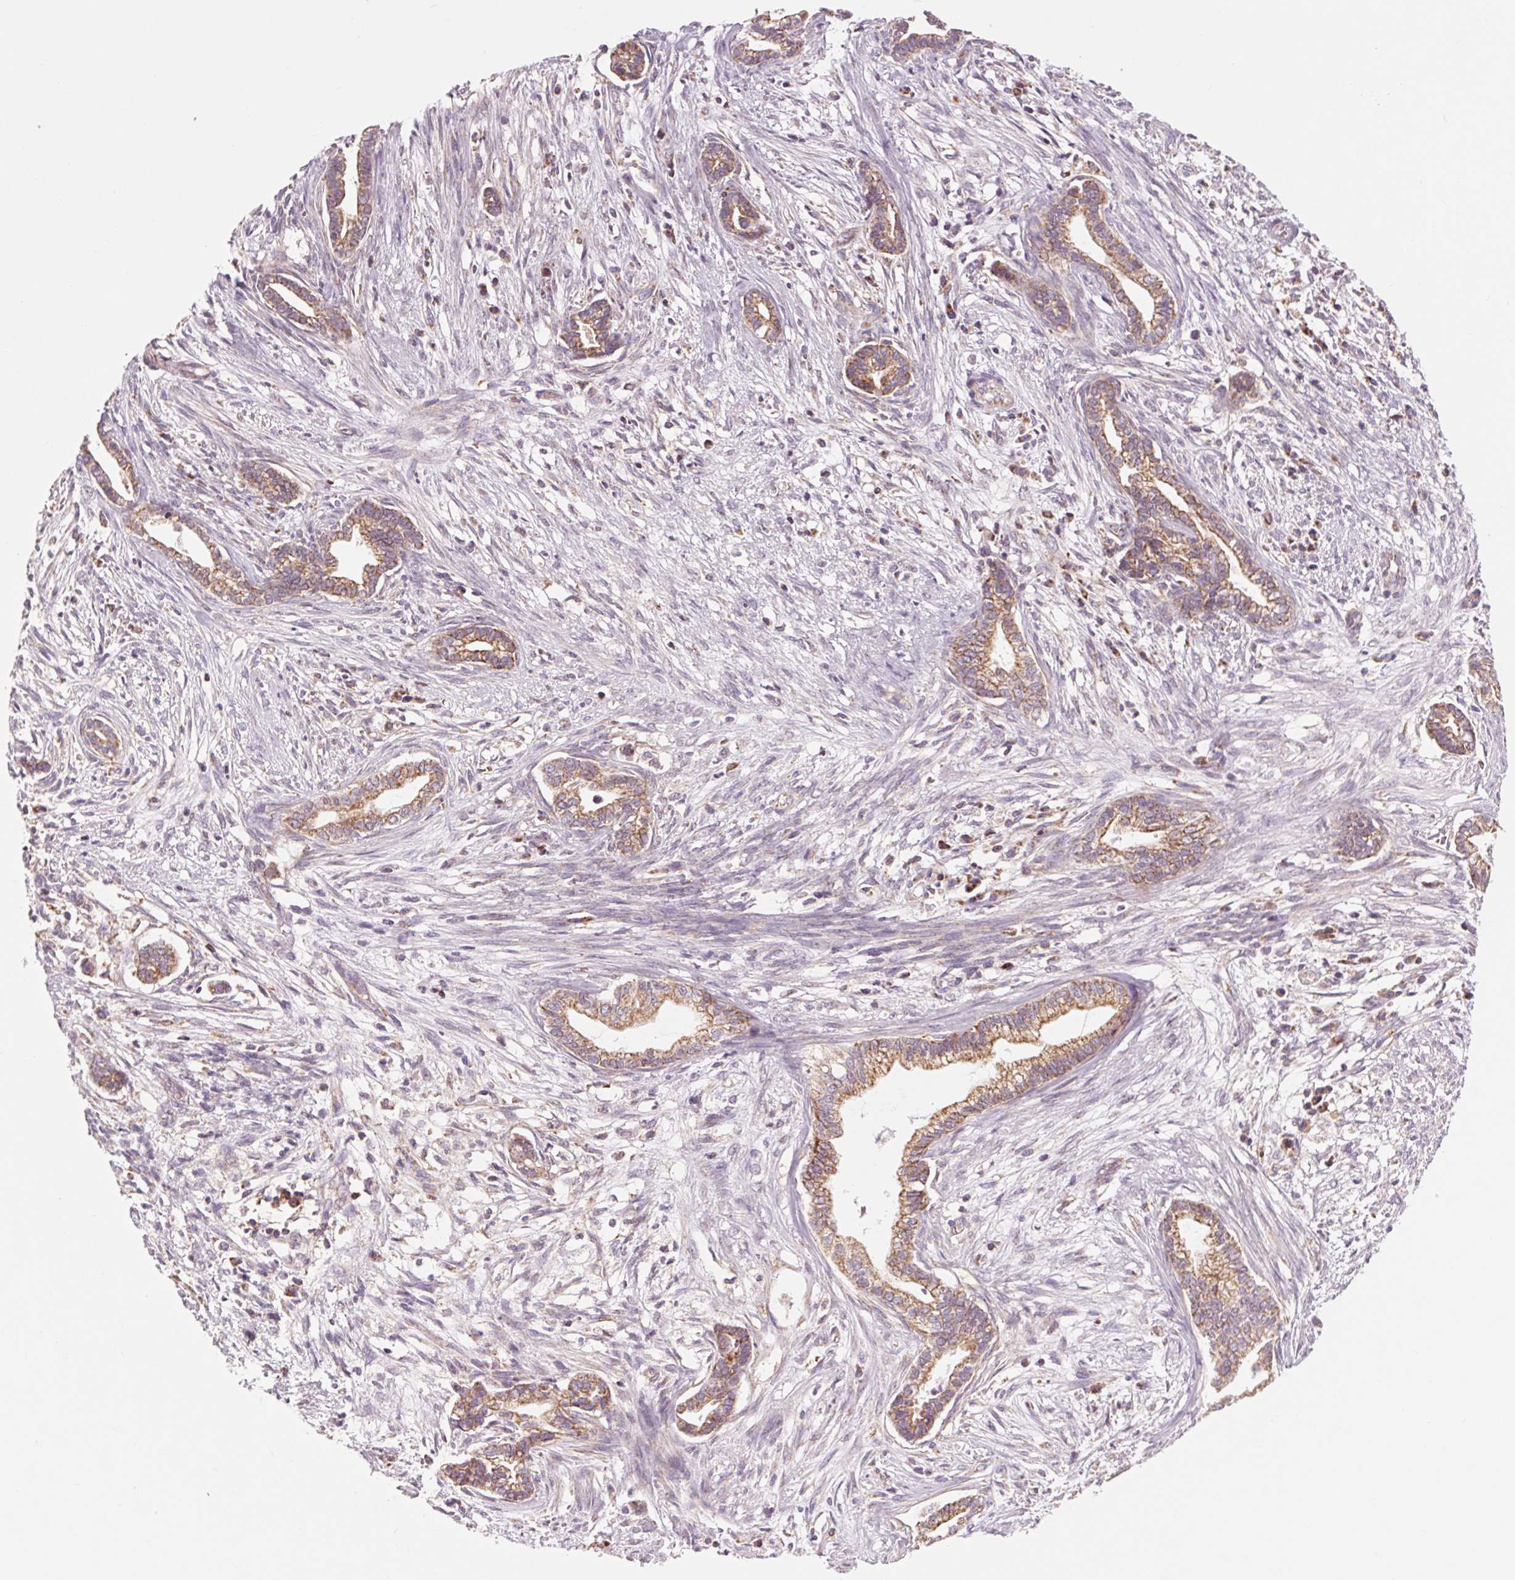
{"staining": {"intensity": "moderate", "quantity": ">75%", "location": "cytoplasmic/membranous"}, "tissue": "cervical cancer", "cell_type": "Tumor cells", "image_type": "cancer", "snomed": [{"axis": "morphology", "description": "Adenocarcinoma, NOS"}, {"axis": "topography", "description": "Cervix"}], "caption": "The photomicrograph displays staining of cervical cancer, revealing moderate cytoplasmic/membranous protein staining (brown color) within tumor cells.", "gene": "COX6A1", "patient": {"sex": "female", "age": 62}}